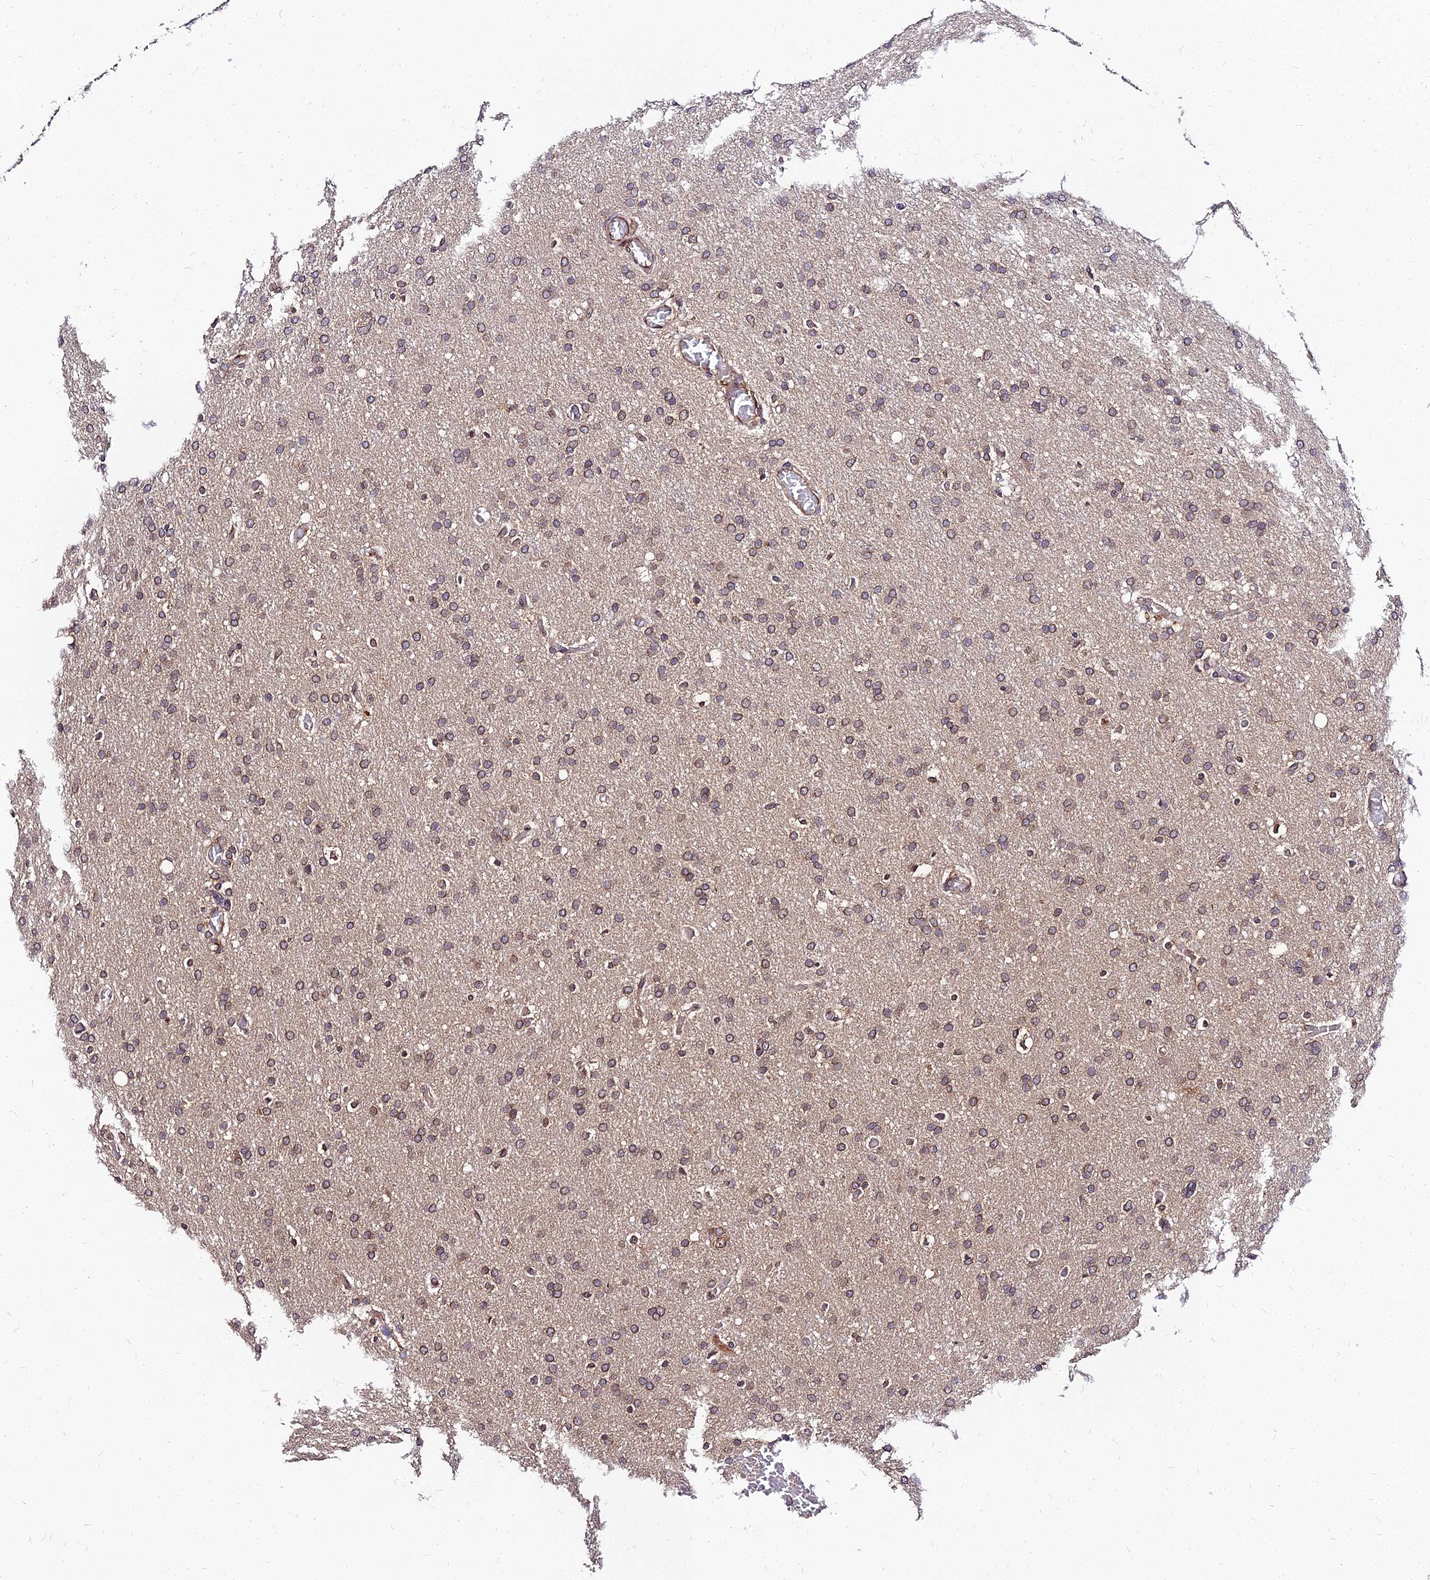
{"staining": {"intensity": "weak", "quantity": ">75%", "location": "cytoplasmic/membranous"}, "tissue": "glioma", "cell_type": "Tumor cells", "image_type": "cancer", "snomed": [{"axis": "morphology", "description": "Glioma, malignant, High grade"}, {"axis": "topography", "description": "Cerebral cortex"}], "caption": "Malignant glioma (high-grade) stained for a protein (brown) reveals weak cytoplasmic/membranous positive positivity in approximately >75% of tumor cells.", "gene": "PDE4D", "patient": {"sex": "female", "age": 36}}